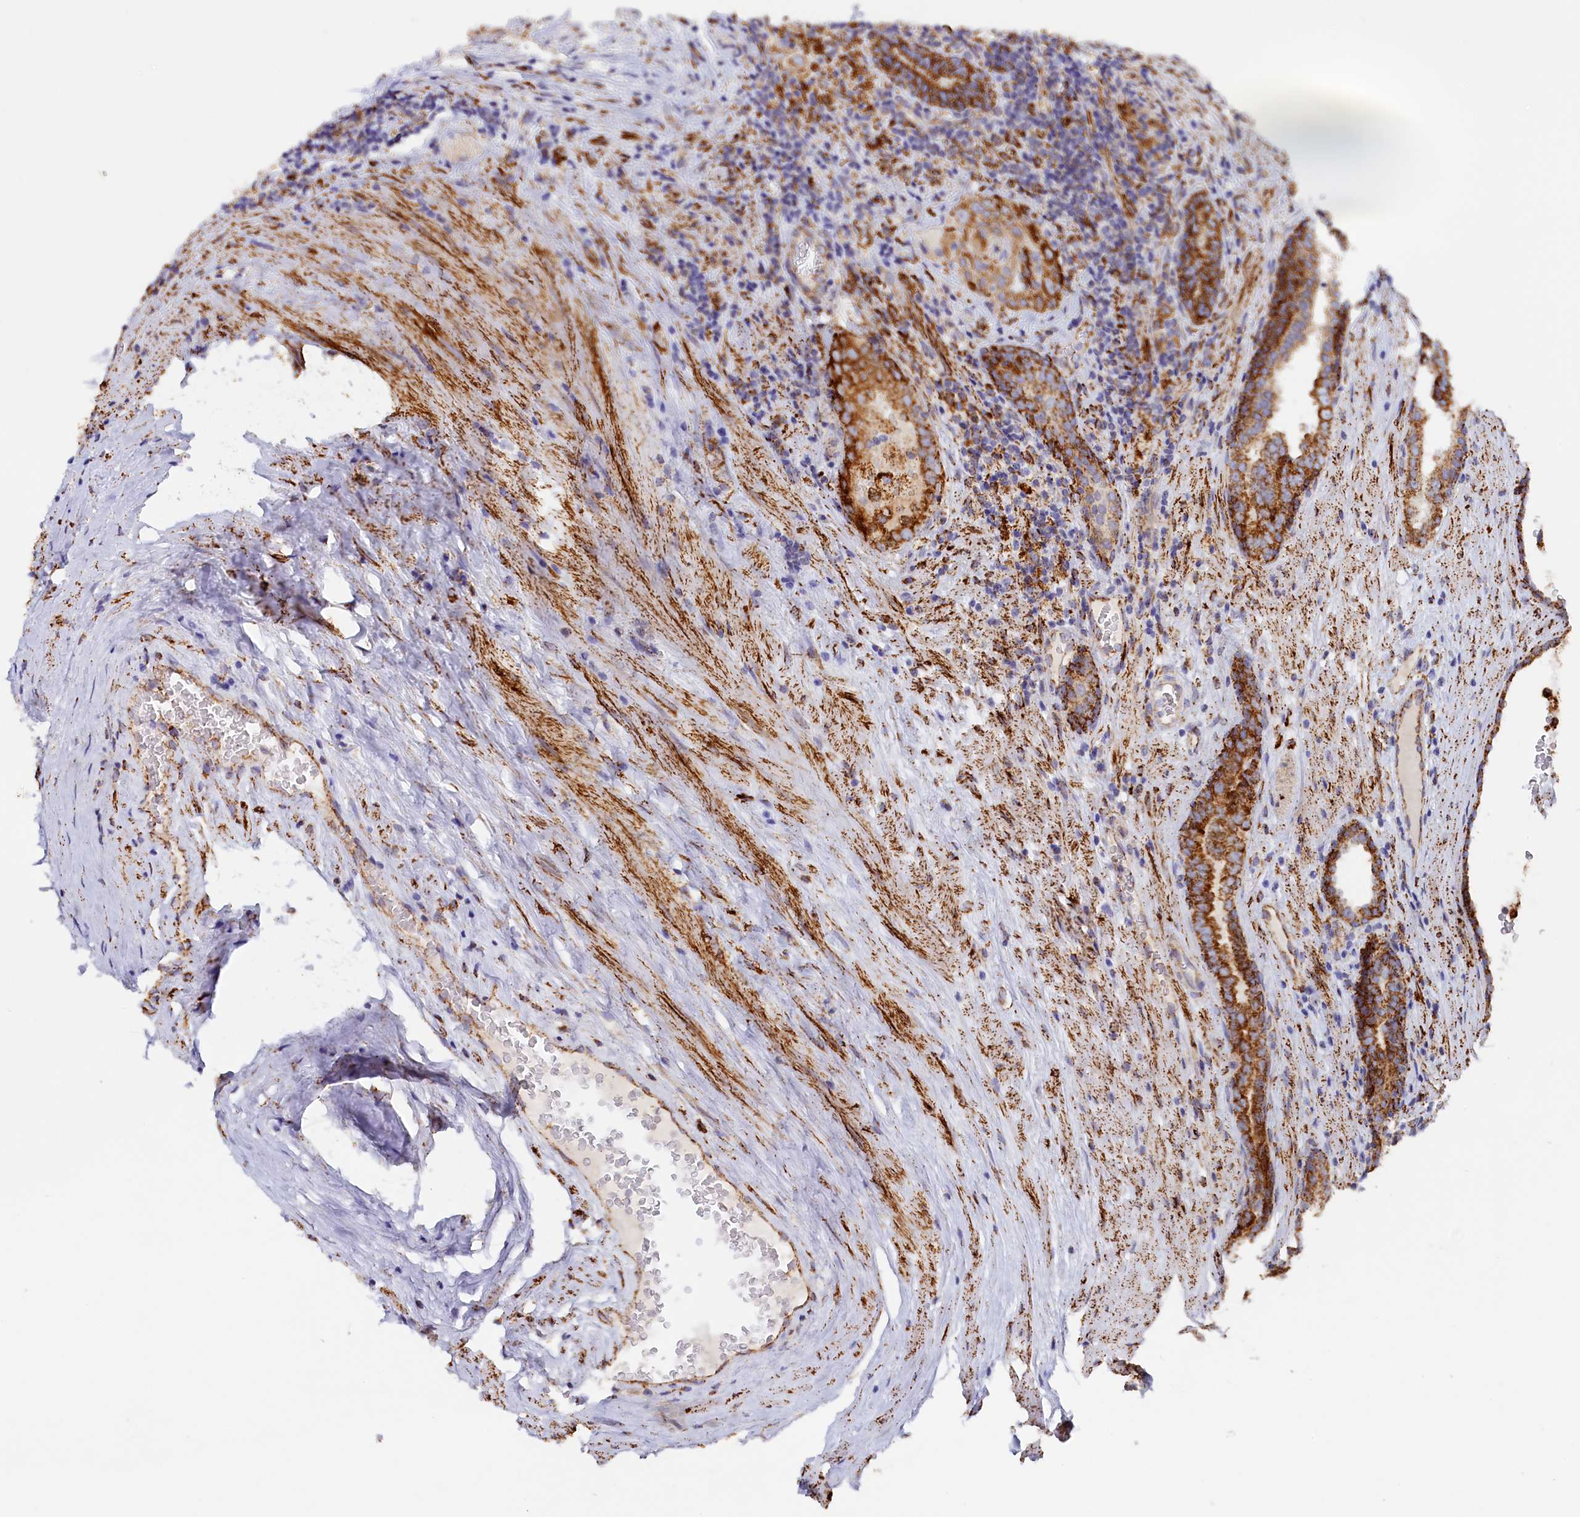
{"staining": {"intensity": "strong", "quantity": ">75%", "location": "cytoplasmic/membranous"}, "tissue": "prostate cancer", "cell_type": "Tumor cells", "image_type": "cancer", "snomed": [{"axis": "morphology", "description": "Adenocarcinoma, High grade"}, {"axis": "topography", "description": "Prostate"}], "caption": "Prostate cancer (adenocarcinoma (high-grade)) stained with immunohistochemistry demonstrates strong cytoplasmic/membranous expression in approximately >75% of tumor cells.", "gene": "AKTIP", "patient": {"sex": "male", "age": 68}}